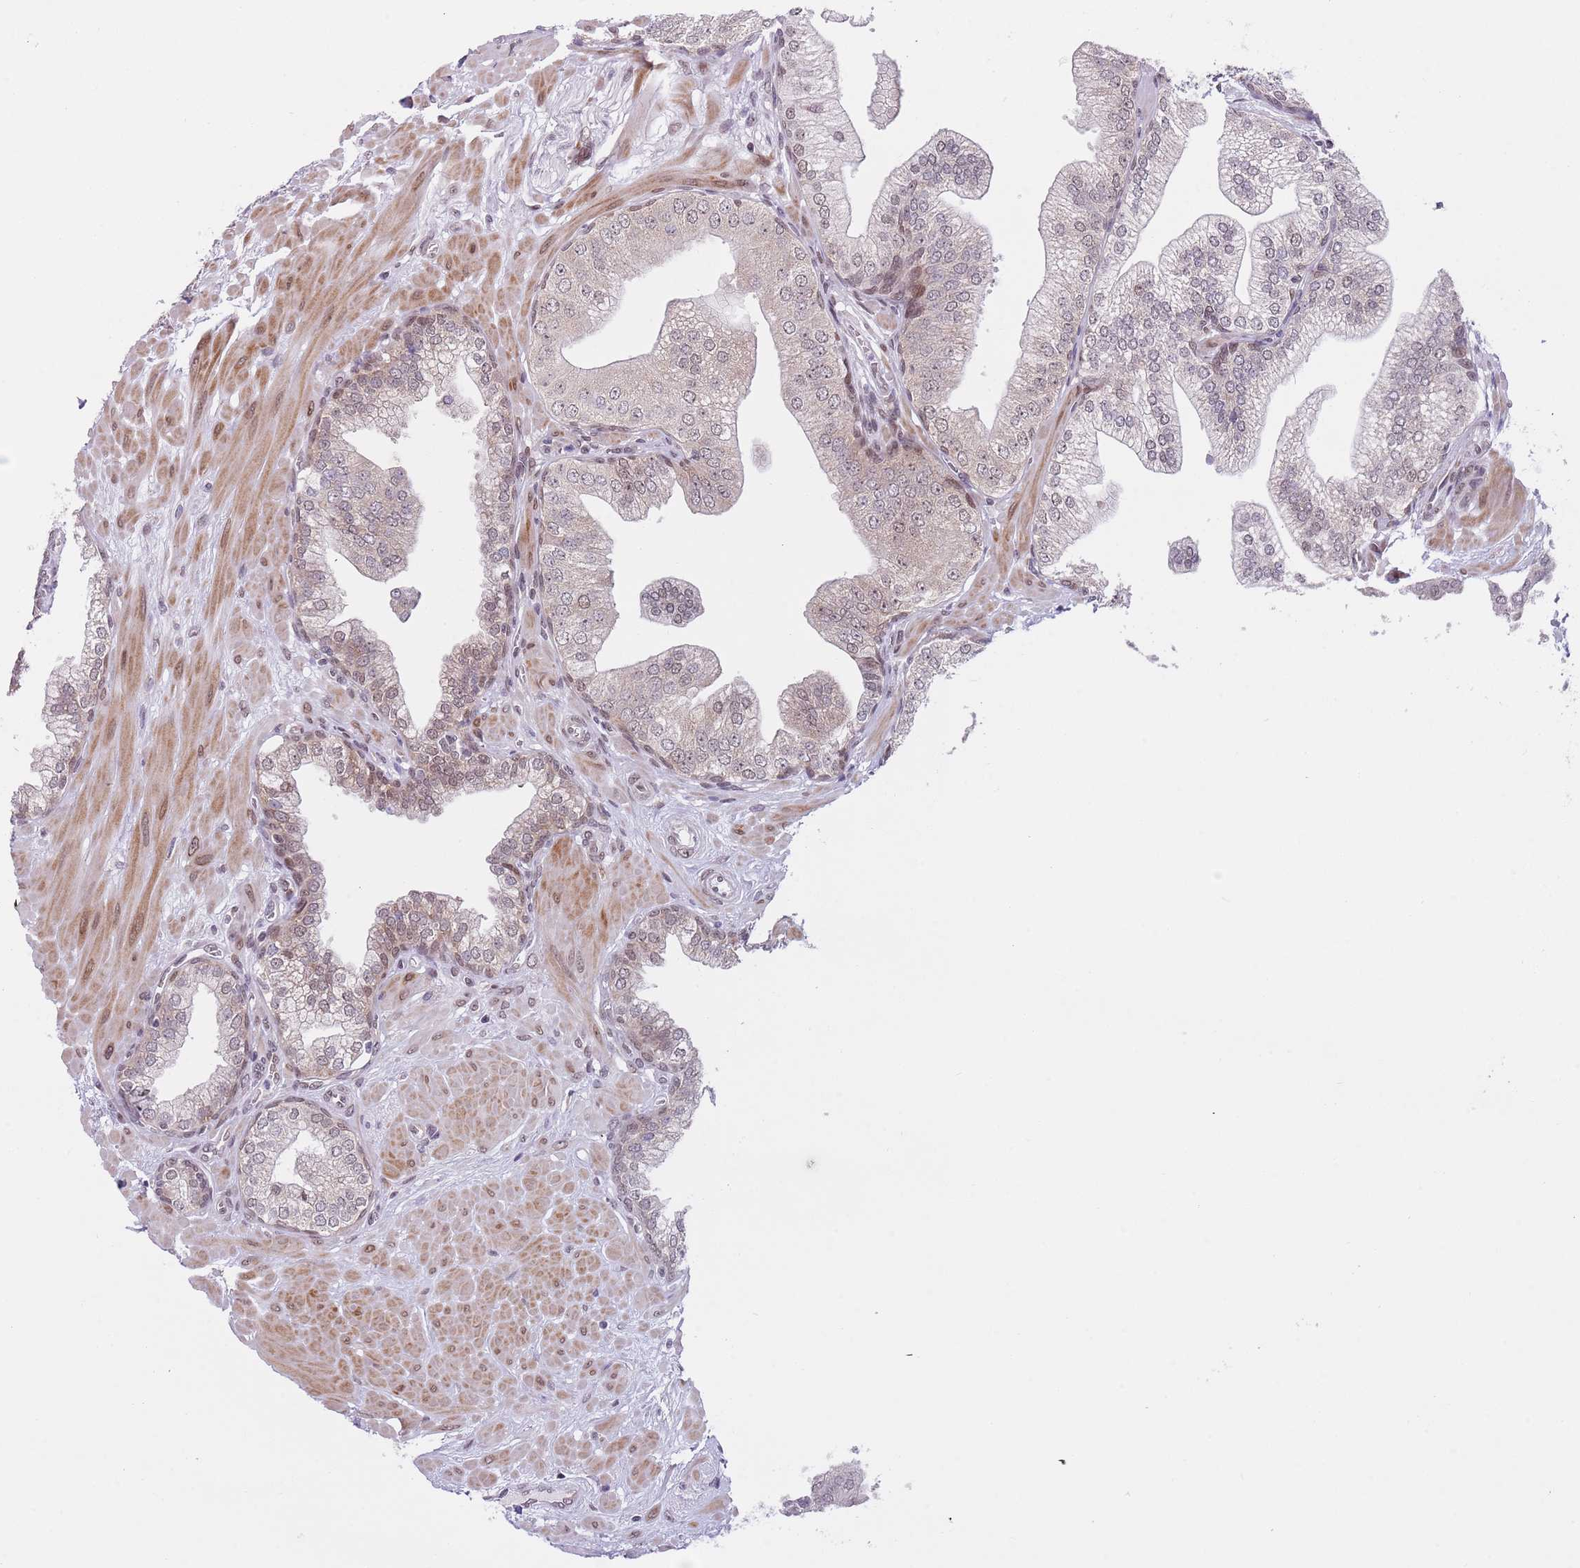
{"staining": {"intensity": "weak", "quantity": "<25%", "location": "nuclear"}, "tissue": "prostate", "cell_type": "Glandular cells", "image_type": "normal", "snomed": [{"axis": "morphology", "description": "Normal tissue, NOS"}, {"axis": "topography", "description": "Prostate"}], "caption": "This histopathology image is of benign prostate stained with IHC to label a protein in brown with the nuclei are counter-stained blue. There is no expression in glandular cells.", "gene": "SLC25A32", "patient": {"sex": "male", "age": 60}}